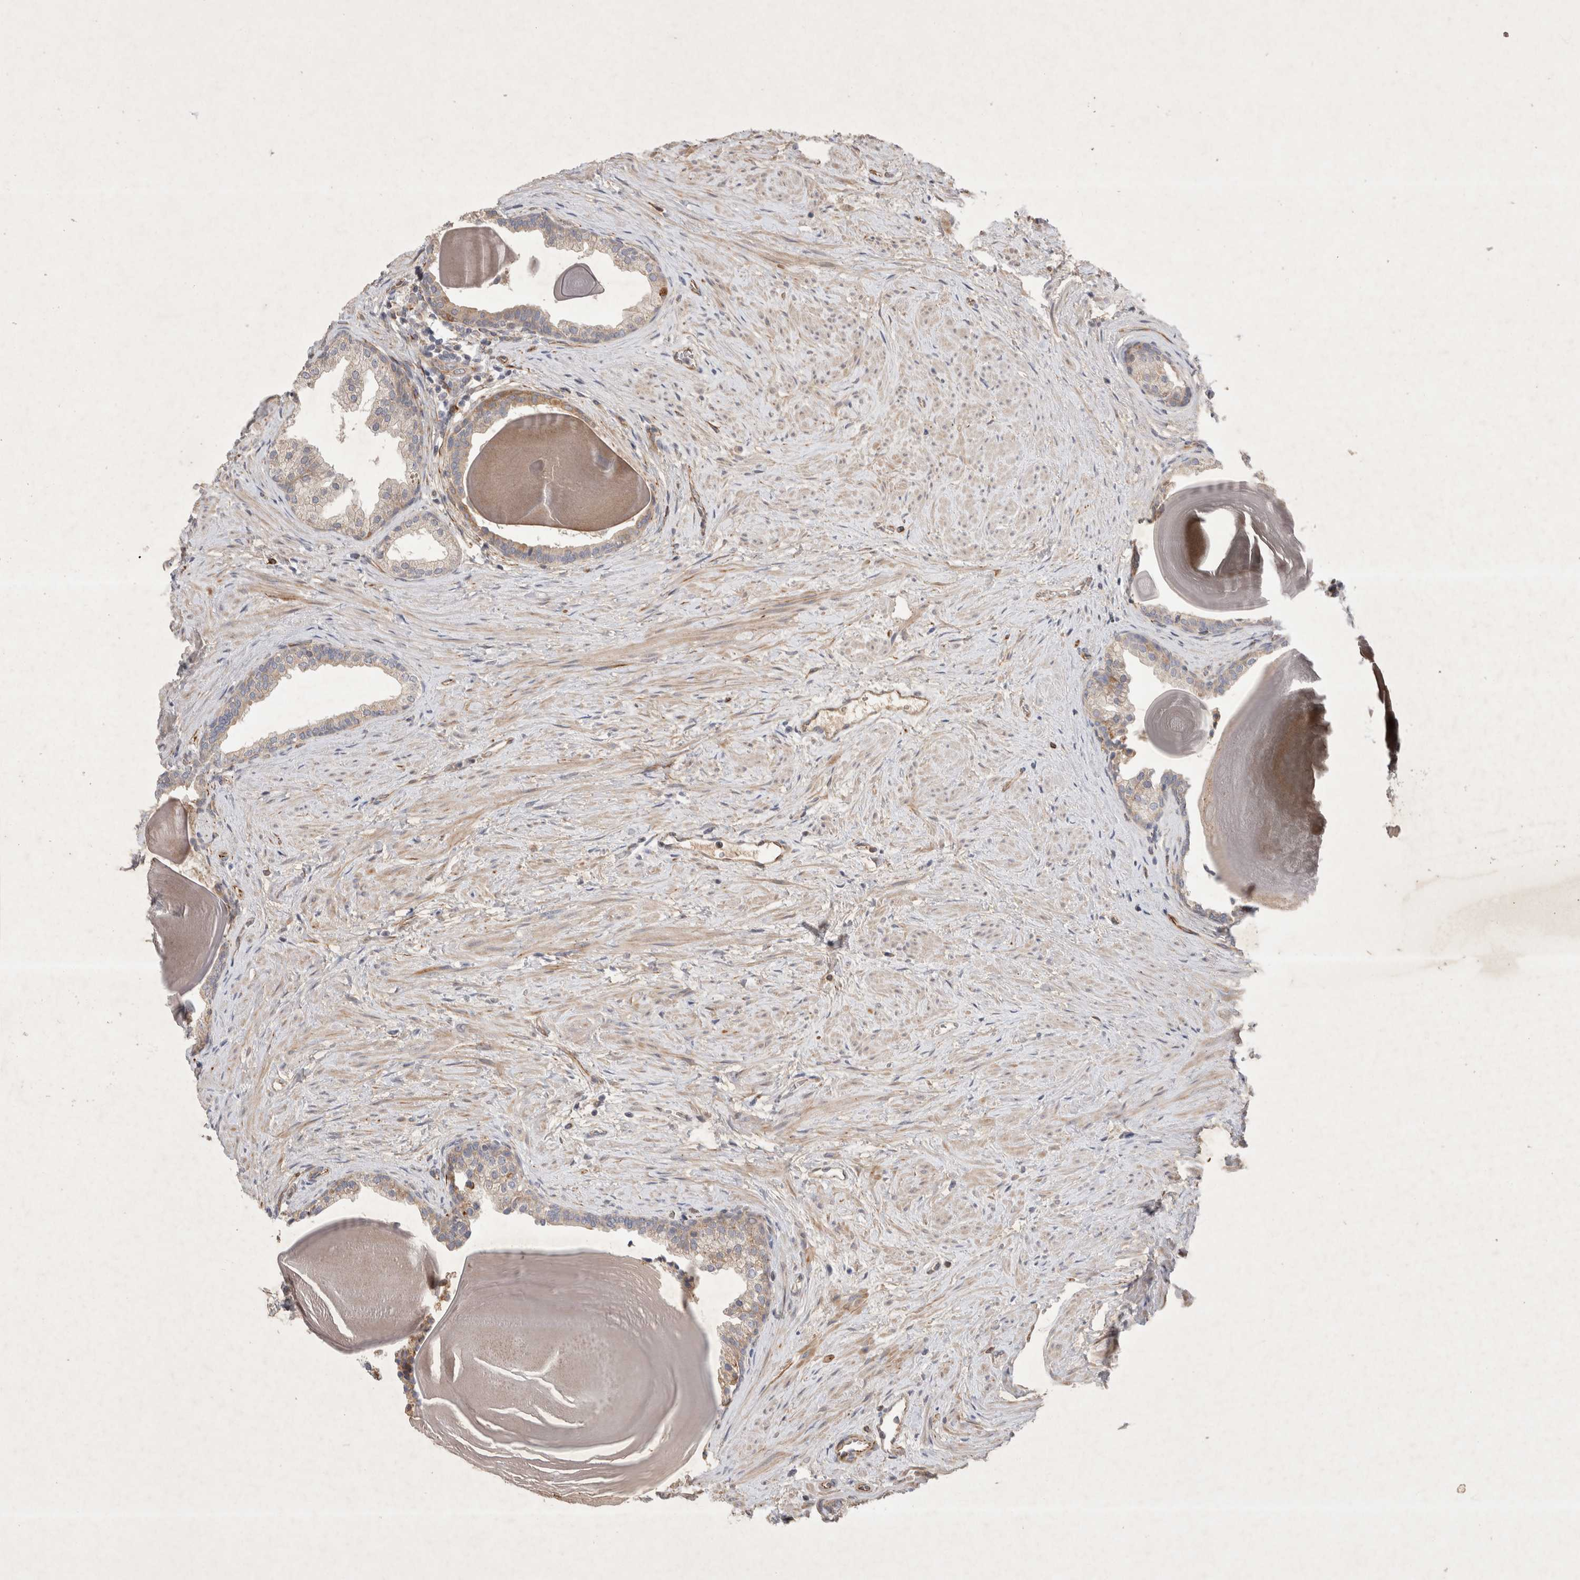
{"staining": {"intensity": "weak", "quantity": "25%-75%", "location": "cytoplasmic/membranous"}, "tissue": "prostate", "cell_type": "Glandular cells", "image_type": "normal", "snomed": [{"axis": "morphology", "description": "Normal tissue, NOS"}, {"axis": "topography", "description": "Prostate"}], "caption": "Immunohistochemistry (IHC) staining of benign prostate, which demonstrates low levels of weak cytoplasmic/membranous expression in approximately 25%-75% of glandular cells indicating weak cytoplasmic/membranous protein positivity. The staining was performed using DAB (brown) for protein detection and nuclei were counterstained in hematoxylin (blue).", "gene": "NMU", "patient": {"sex": "male", "age": 48}}